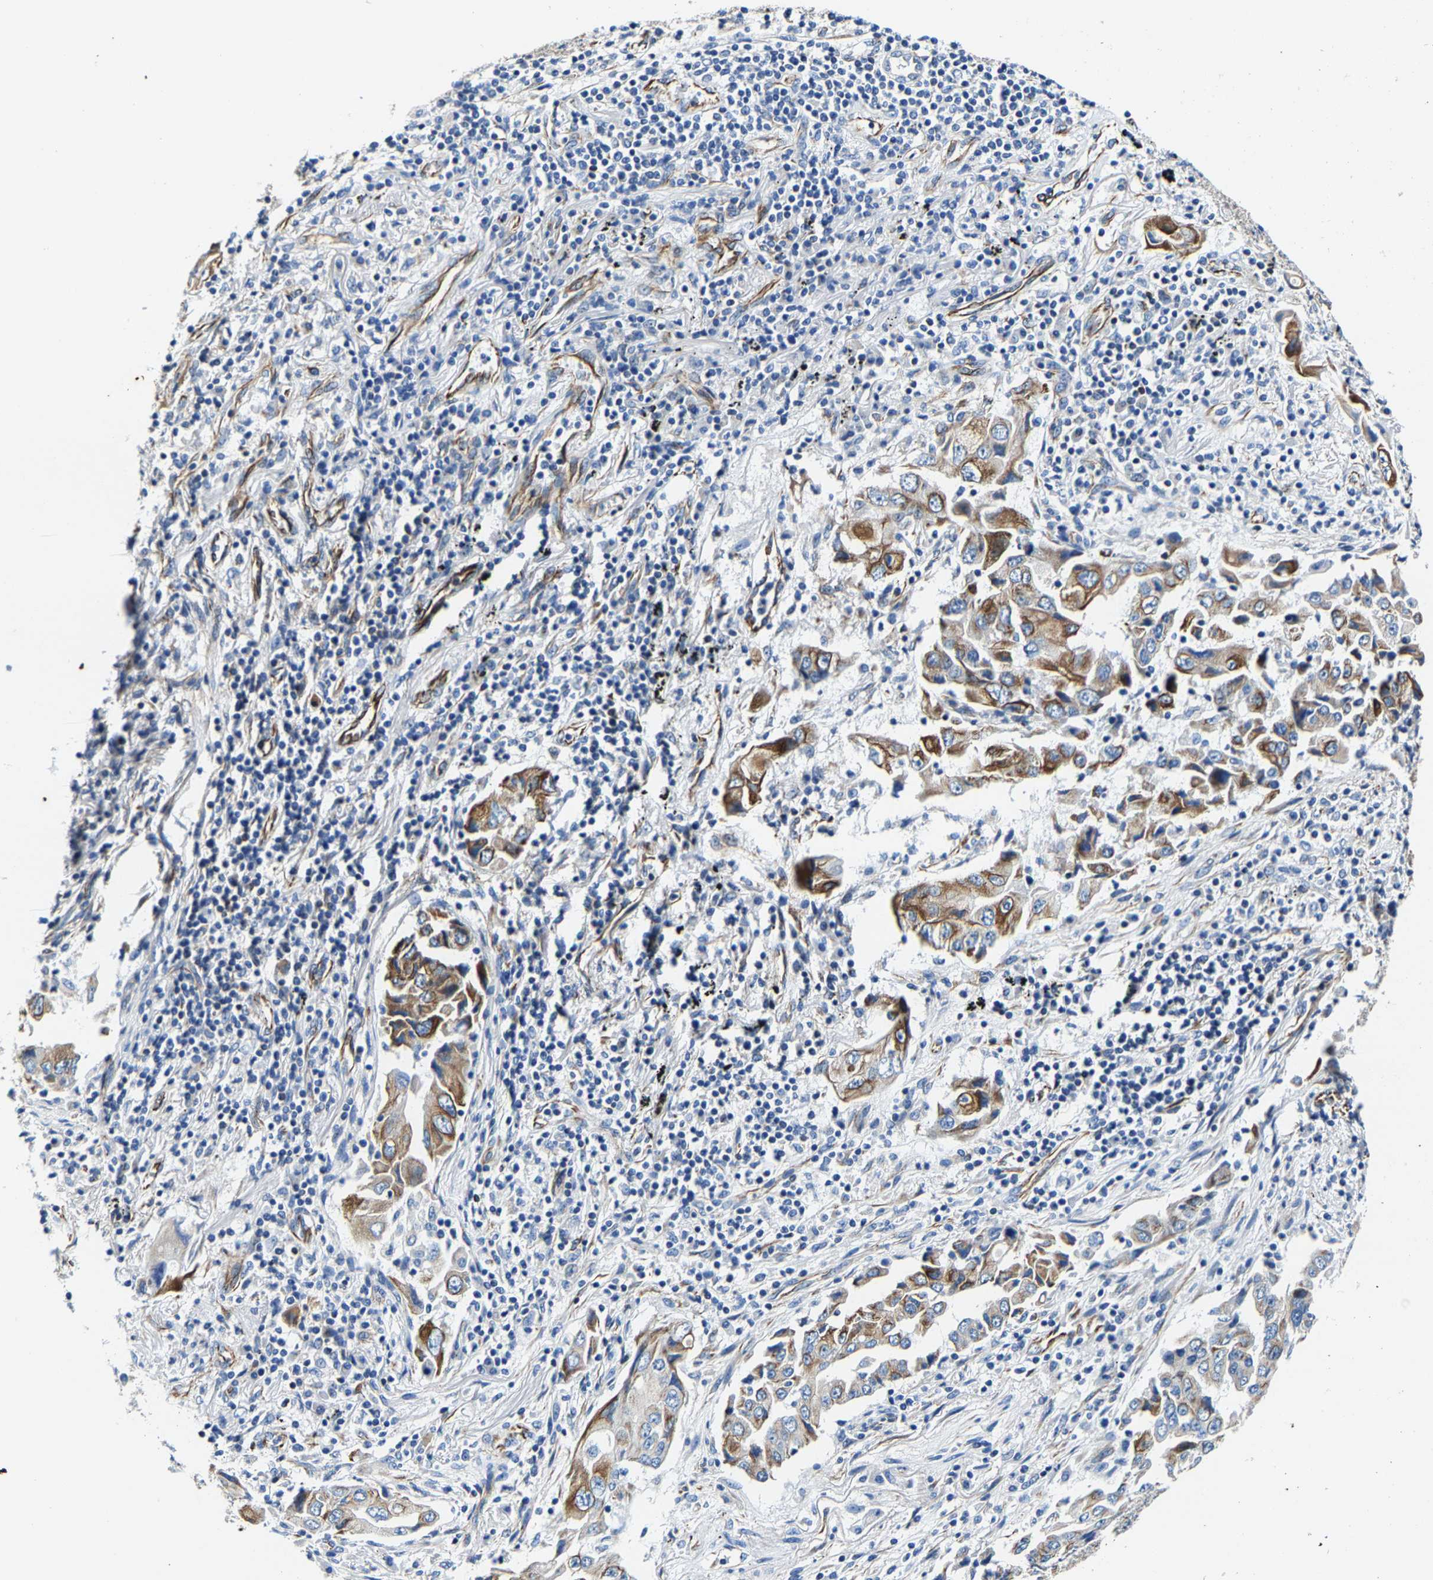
{"staining": {"intensity": "moderate", "quantity": ">75%", "location": "cytoplasmic/membranous"}, "tissue": "lung cancer", "cell_type": "Tumor cells", "image_type": "cancer", "snomed": [{"axis": "morphology", "description": "Adenocarcinoma, NOS"}, {"axis": "topography", "description": "Lung"}], "caption": "A micrograph of human lung cancer stained for a protein shows moderate cytoplasmic/membranous brown staining in tumor cells.", "gene": "MMEL1", "patient": {"sex": "female", "age": 65}}